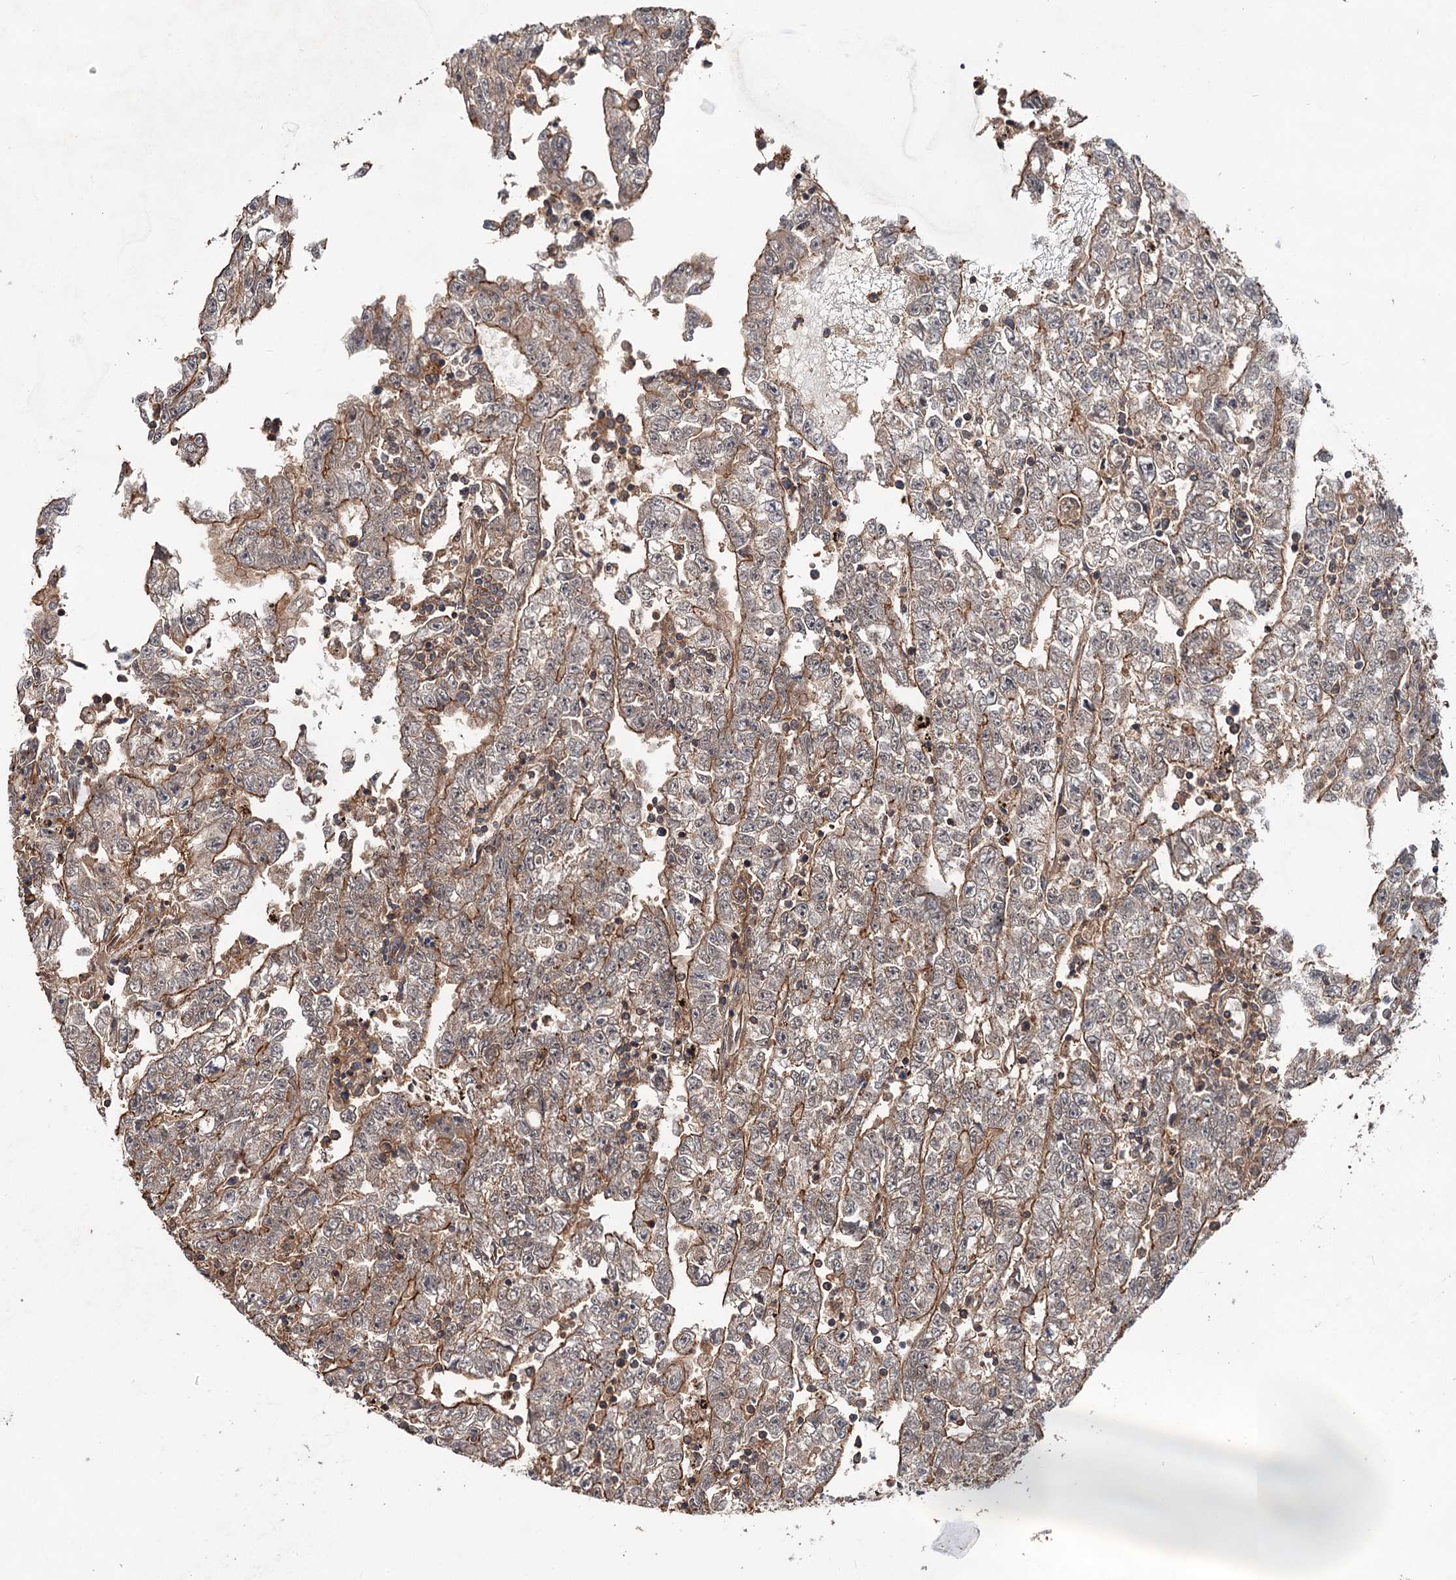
{"staining": {"intensity": "moderate", "quantity": ">75%", "location": "cytoplasmic/membranous"}, "tissue": "testis cancer", "cell_type": "Tumor cells", "image_type": "cancer", "snomed": [{"axis": "morphology", "description": "Carcinoma, Embryonal, NOS"}, {"axis": "topography", "description": "Testis"}], "caption": "Moderate cytoplasmic/membranous staining for a protein is appreciated in approximately >75% of tumor cells of testis cancer (embryonal carcinoma) using immunohistochemistry.", "gene": "GRIP1", "patient": {"sex": "male", "age": 25}}